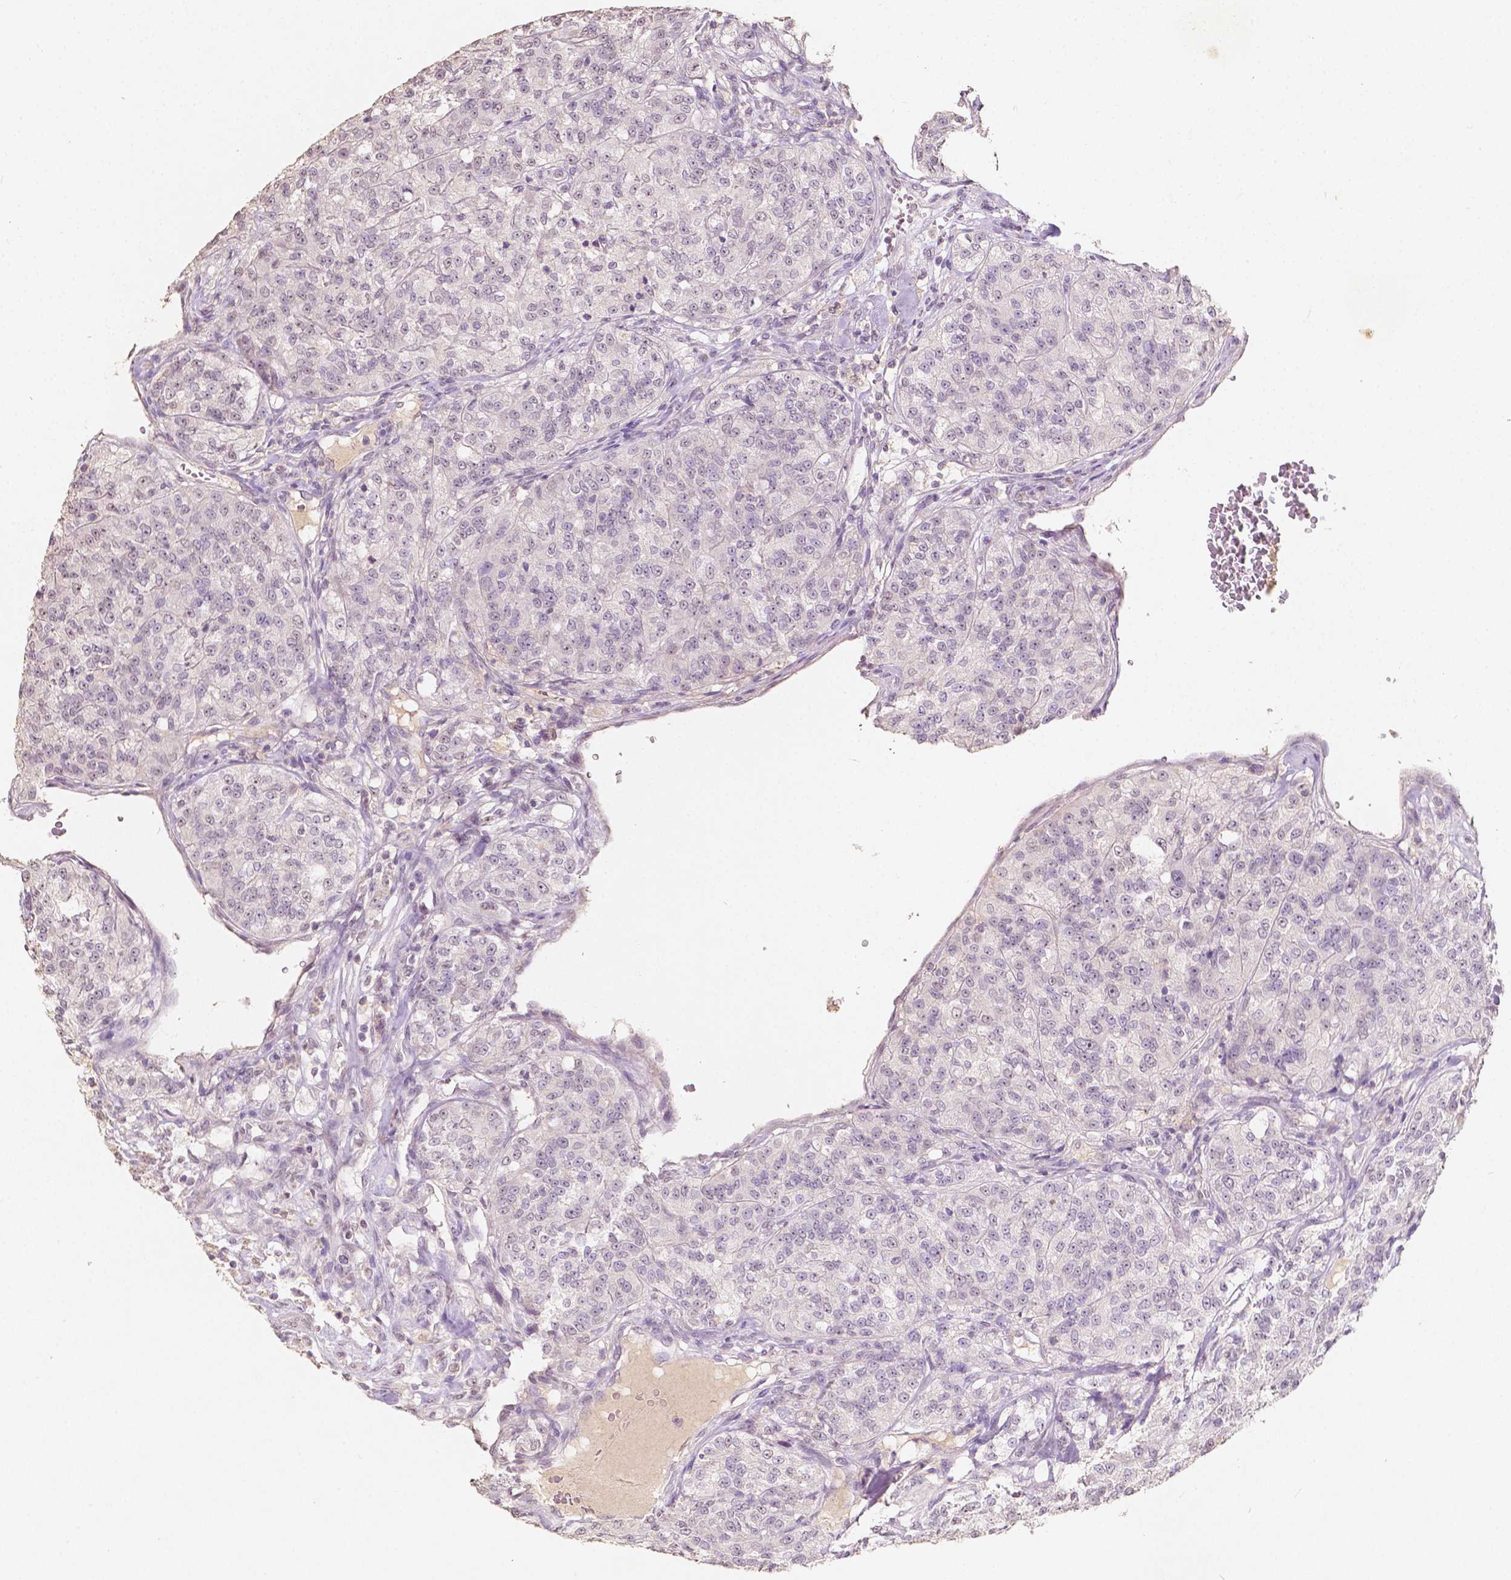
{"staining": {"intensity": "negative", "quantity": "none", "location": "none"}, "tissue": "renal cancer", "cell_type": "Tumor cells", "image_type": "cancer", "snomed": [{"axis": "morphology", "description": "Adenocarcinoma, NOS"}, {"axis": "topography", "description": "Kidney"}], "caption": "Image shows no protein expression in tumor cells of renal cancer tissue.", "gene": "SOX15", "patient": {"sex": "female", "age": 63}}